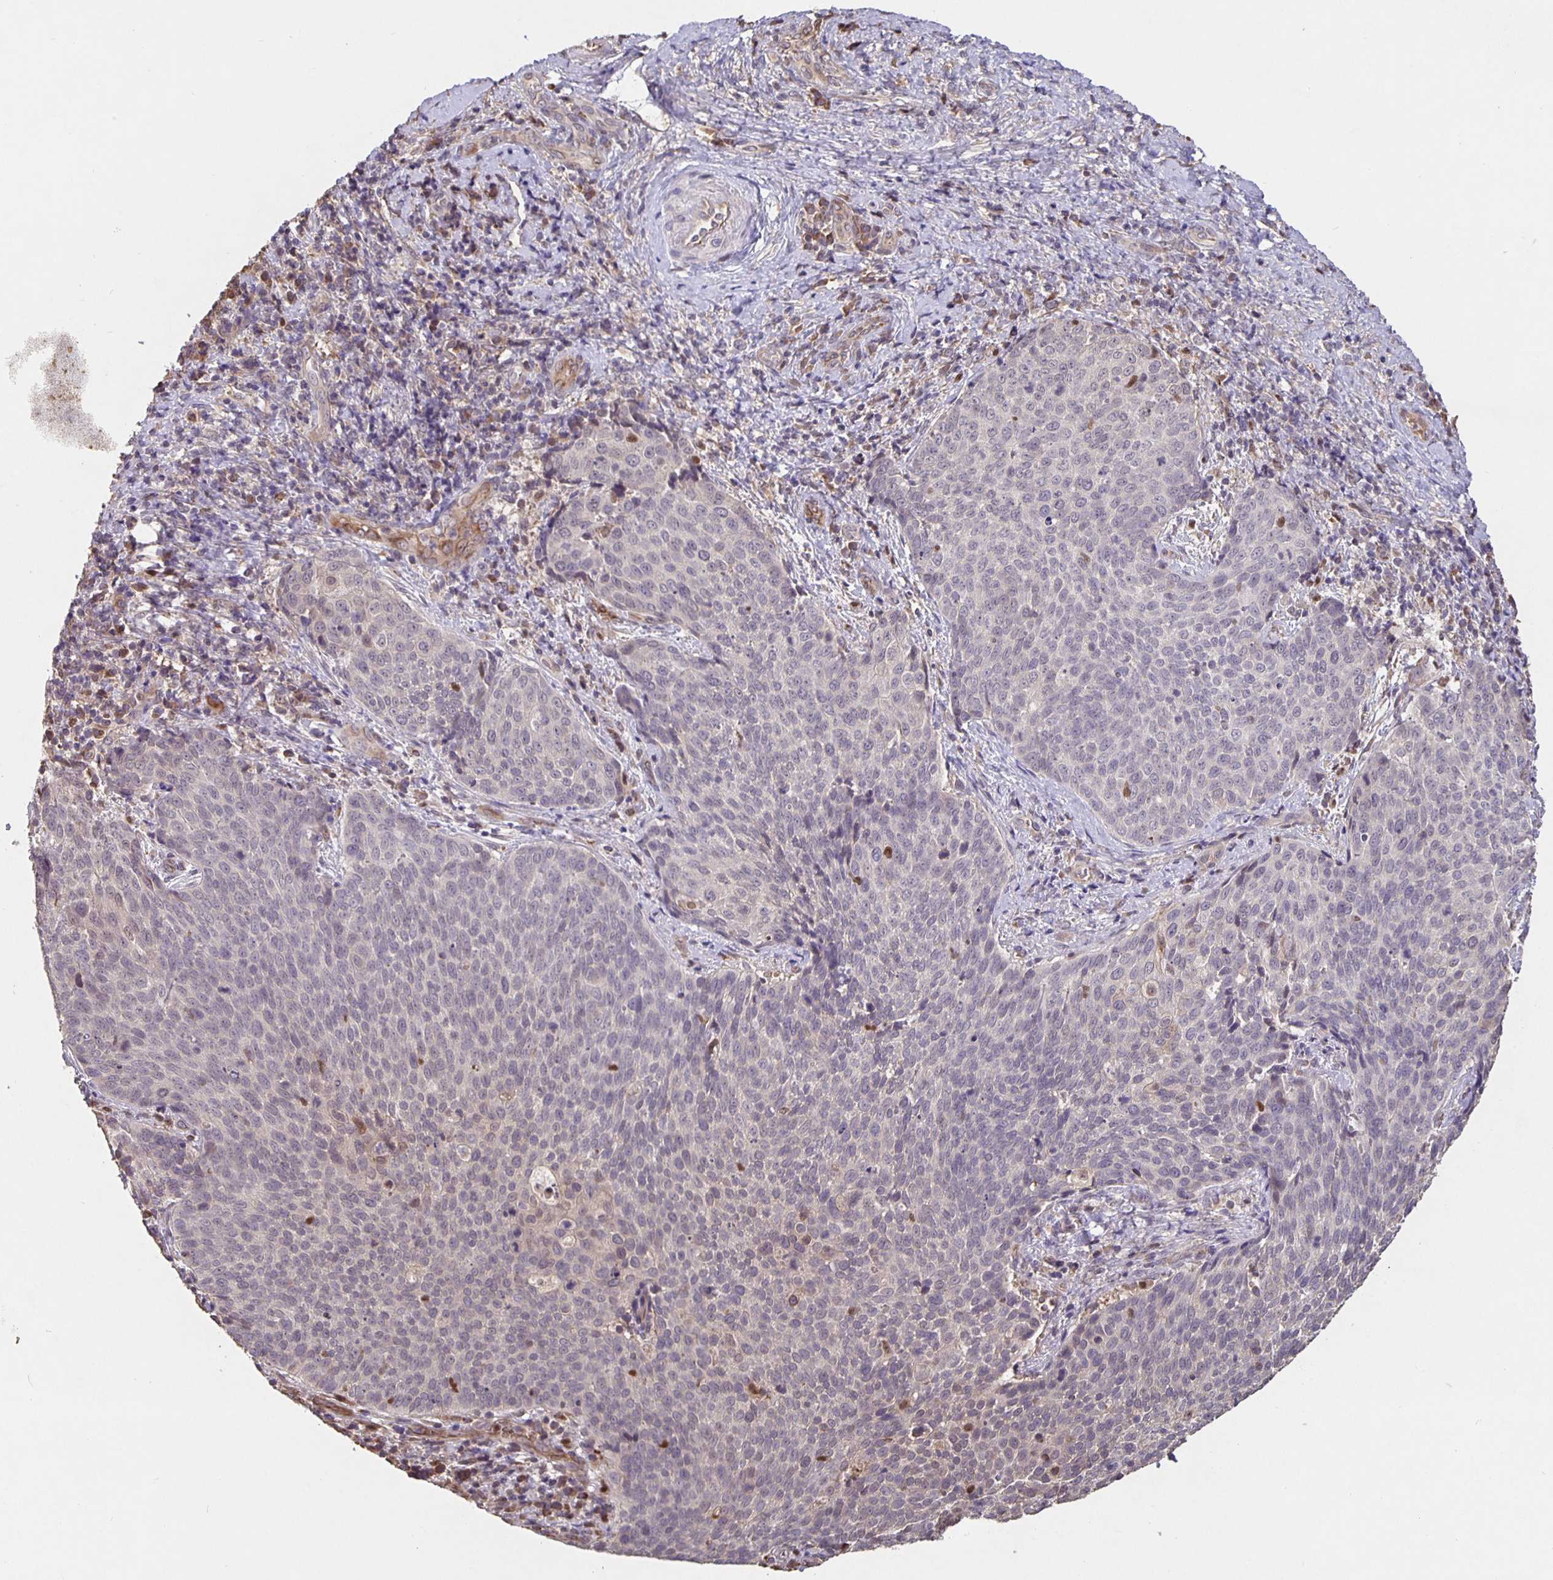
{"staining": {"intensity": "negative", "quantity": "none", "location": "none"}, "tissue": "cervical cancer", "cell_type": "Tumor cells", "image_type": "cancer", "snomed": [{"axis": "morphology", "description": "Squamous cell carcinoma, NOS"}, {"axis": "topography", "description": "Cervix"}], "caption": "DAB immunohistochemical staining of squamous cell carcinoma (cervical) shows no significant positivity in tumor cells.", "gene": "NOG", "patient": {"sex": "female", "age": 34}}